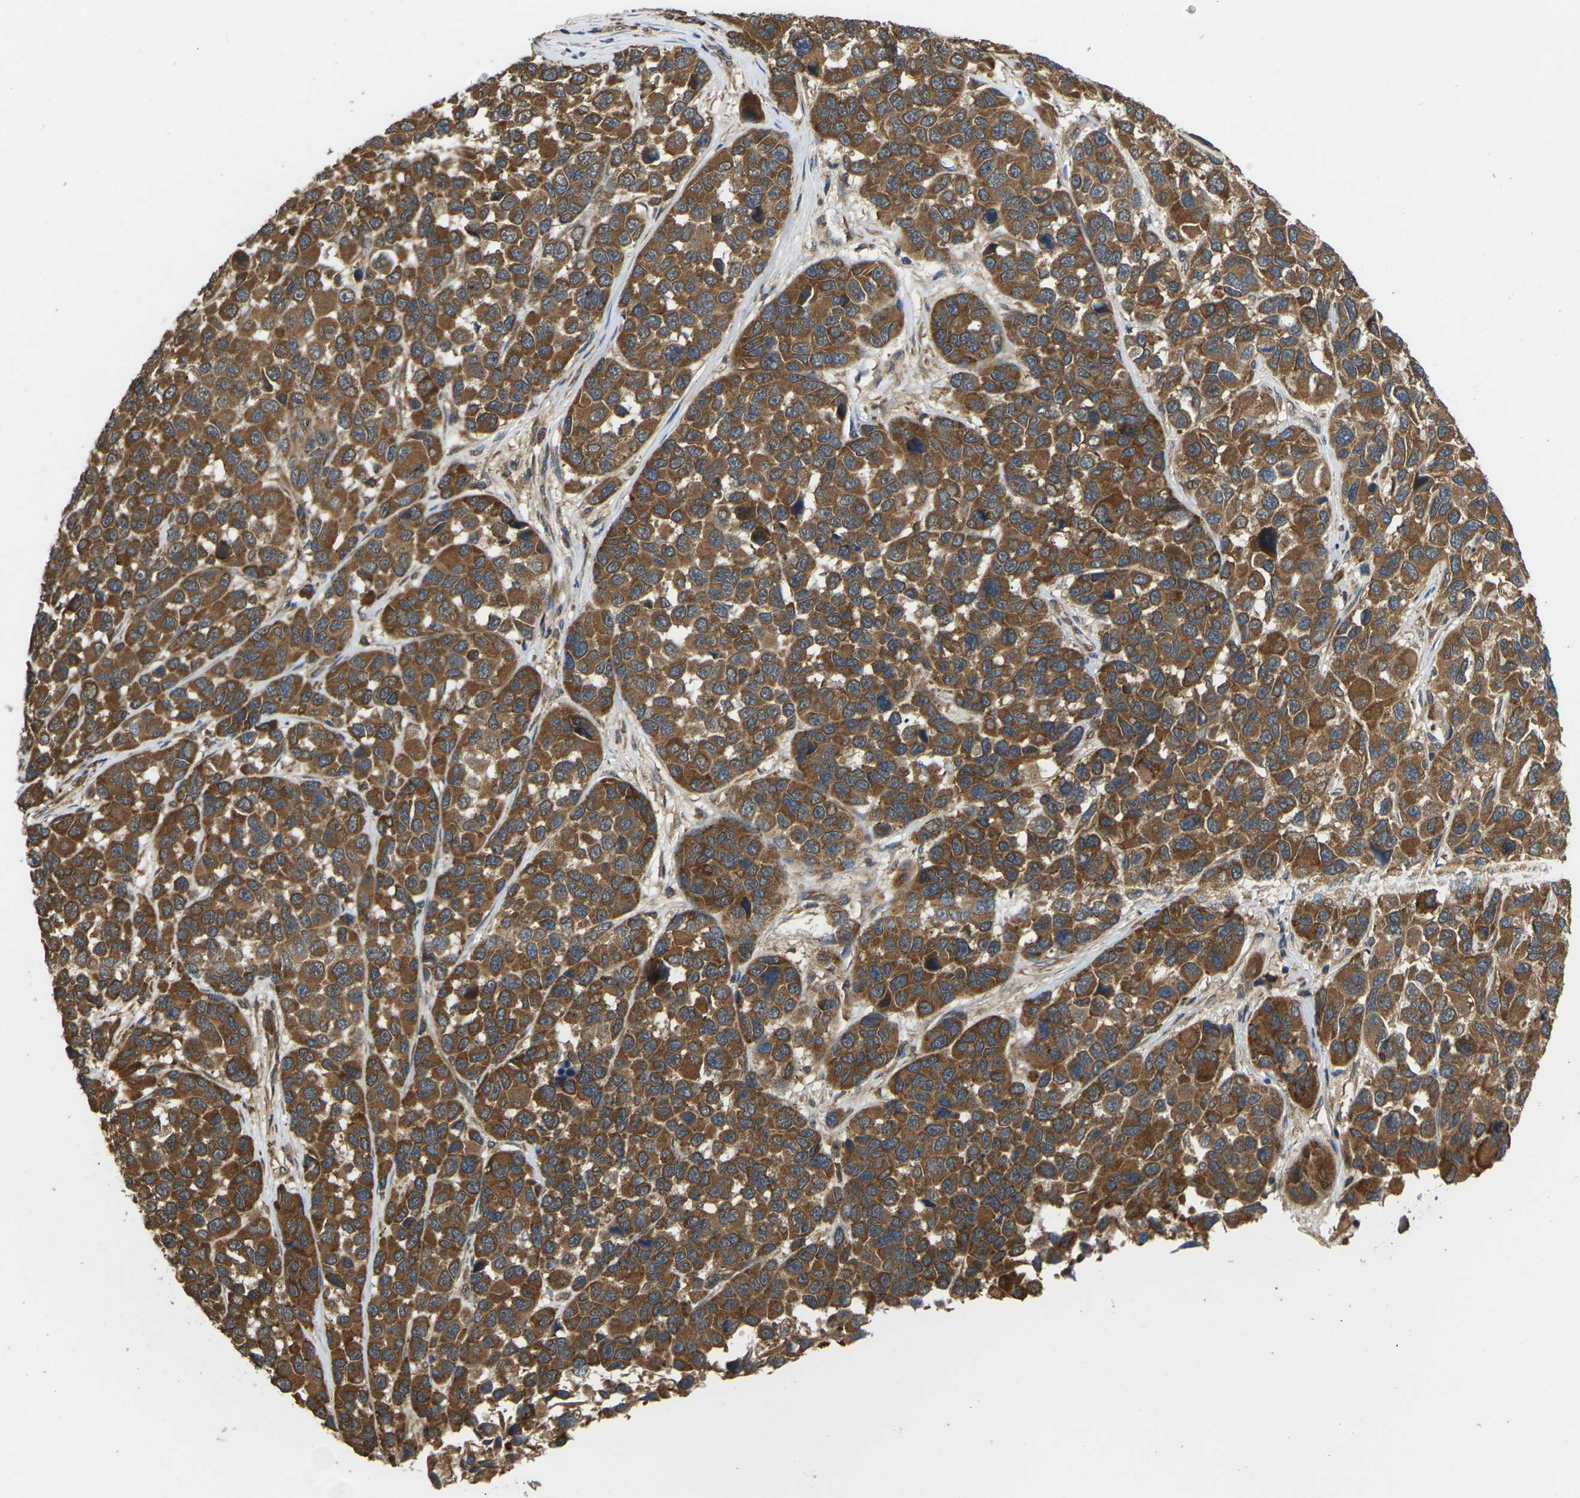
{"staining": {"intensity": "strong", "quantity": ">75%", "location": "cytoplasmic/membranous"}, "tissue": "melanoma", "cell_type": "Tumor cells", "image_type": "cancer", "snomed": [{"axis": "morphology", "description": "Malignant melanoma, NOS"}, {"axis": "topography", "description": "Skin"}], "caption": "Immunohistochemistry (IHC) of human malignant melanoma shows high levels of strong cytoplasmic/membranous positivity in approximately >75% of tumor cells. The staining is performed using DAB brown chromogen to label protein expression. The nuclei are counter-stained blue using hematoxylin.", "gene": "NRAS", "patient": {"sex": "male", "age": 53}}